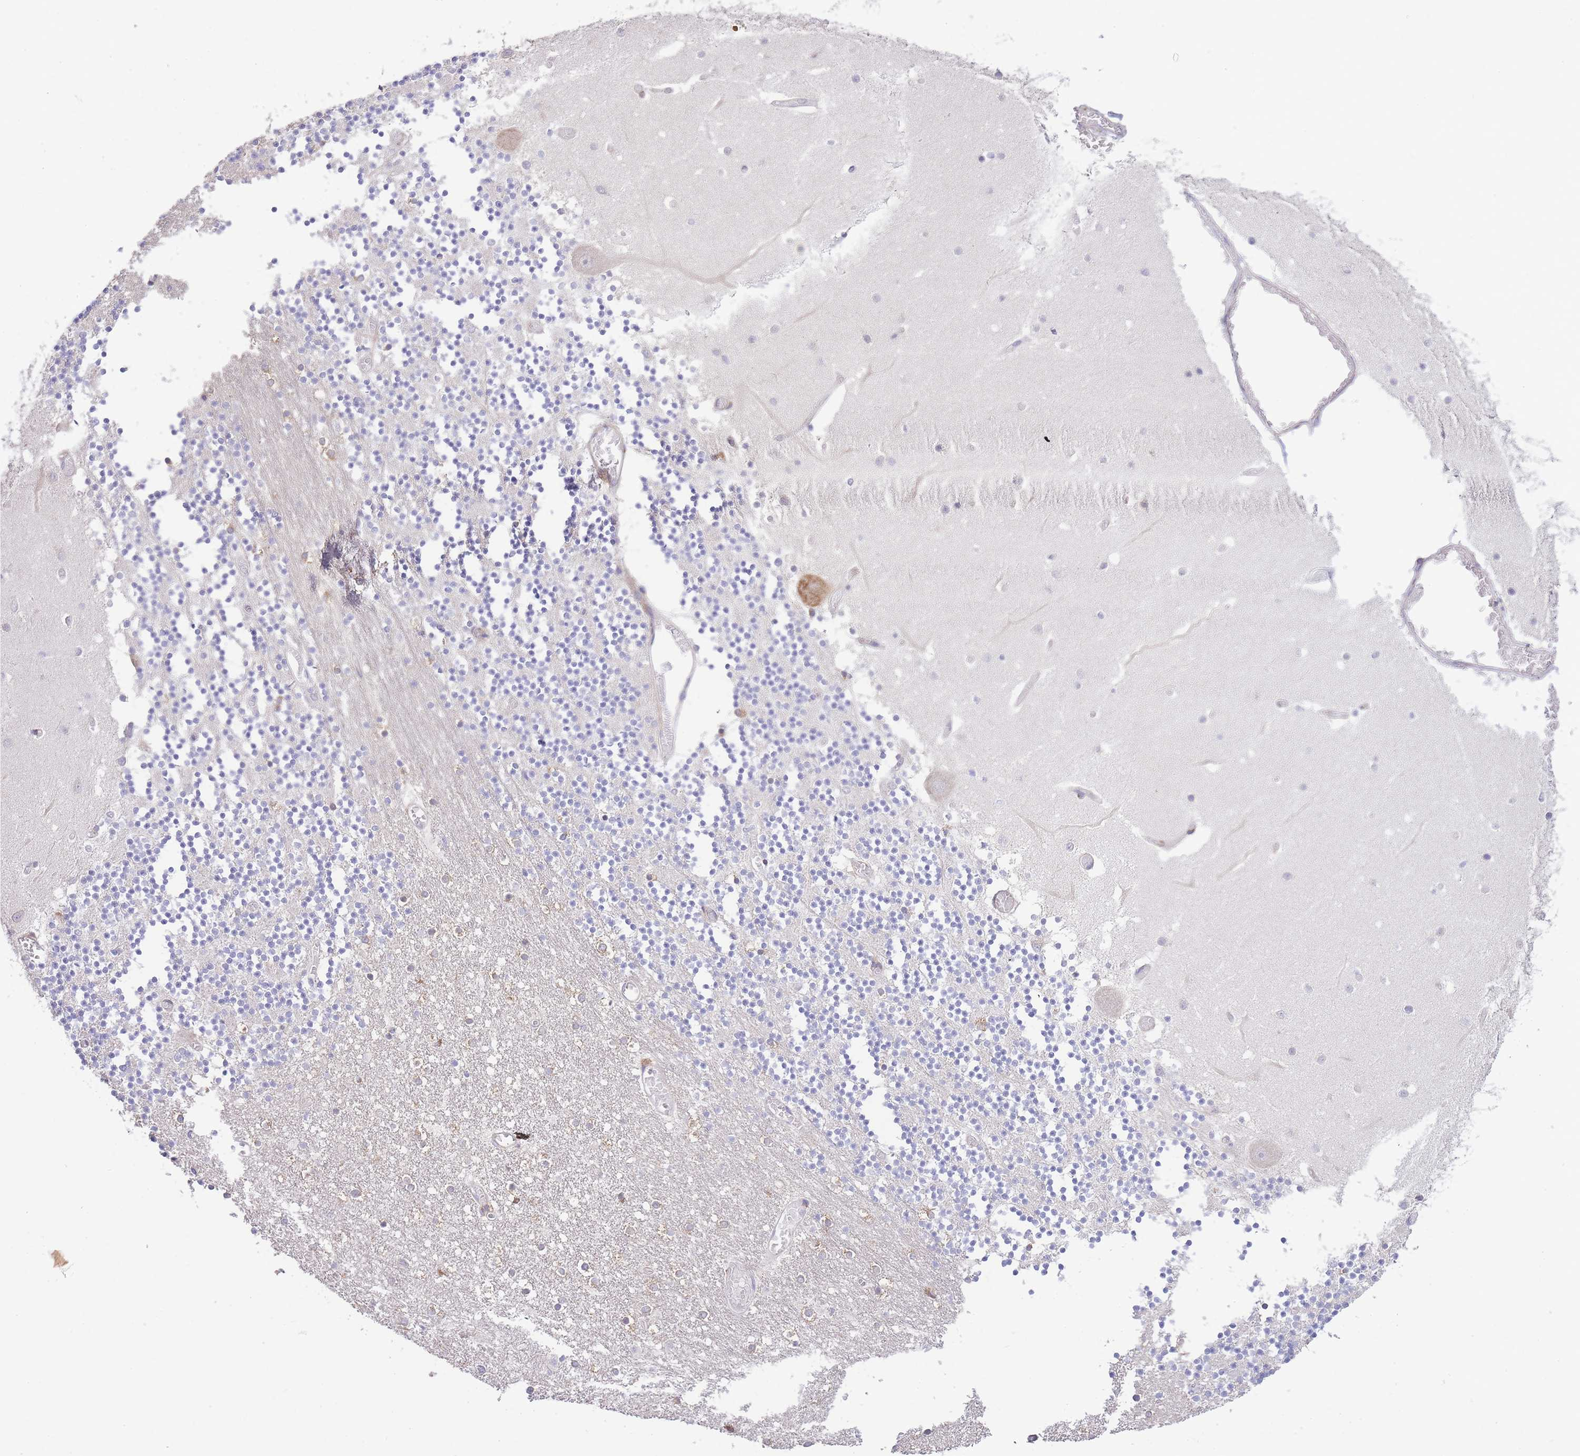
{"staining": {"intensity": "negative", "quantity": "none", "location": "none"}, "tissue": "cerebellum", "cell_type": "Cells in granular layer", "image_type": "normal", "snomed": [{"axis": "morphology", "description": "Normal tissue, NOS"}, {"axis": "topography", "description": "Cerebellum"}], "caption": "Immunohistochemistry (IHC) histopathology image of normal cerebellum stained for a protein (brown), which displays no expression in cells in granular layer.", "gene": "BEX1", "patient": {"sex": "female", "age": 28}}